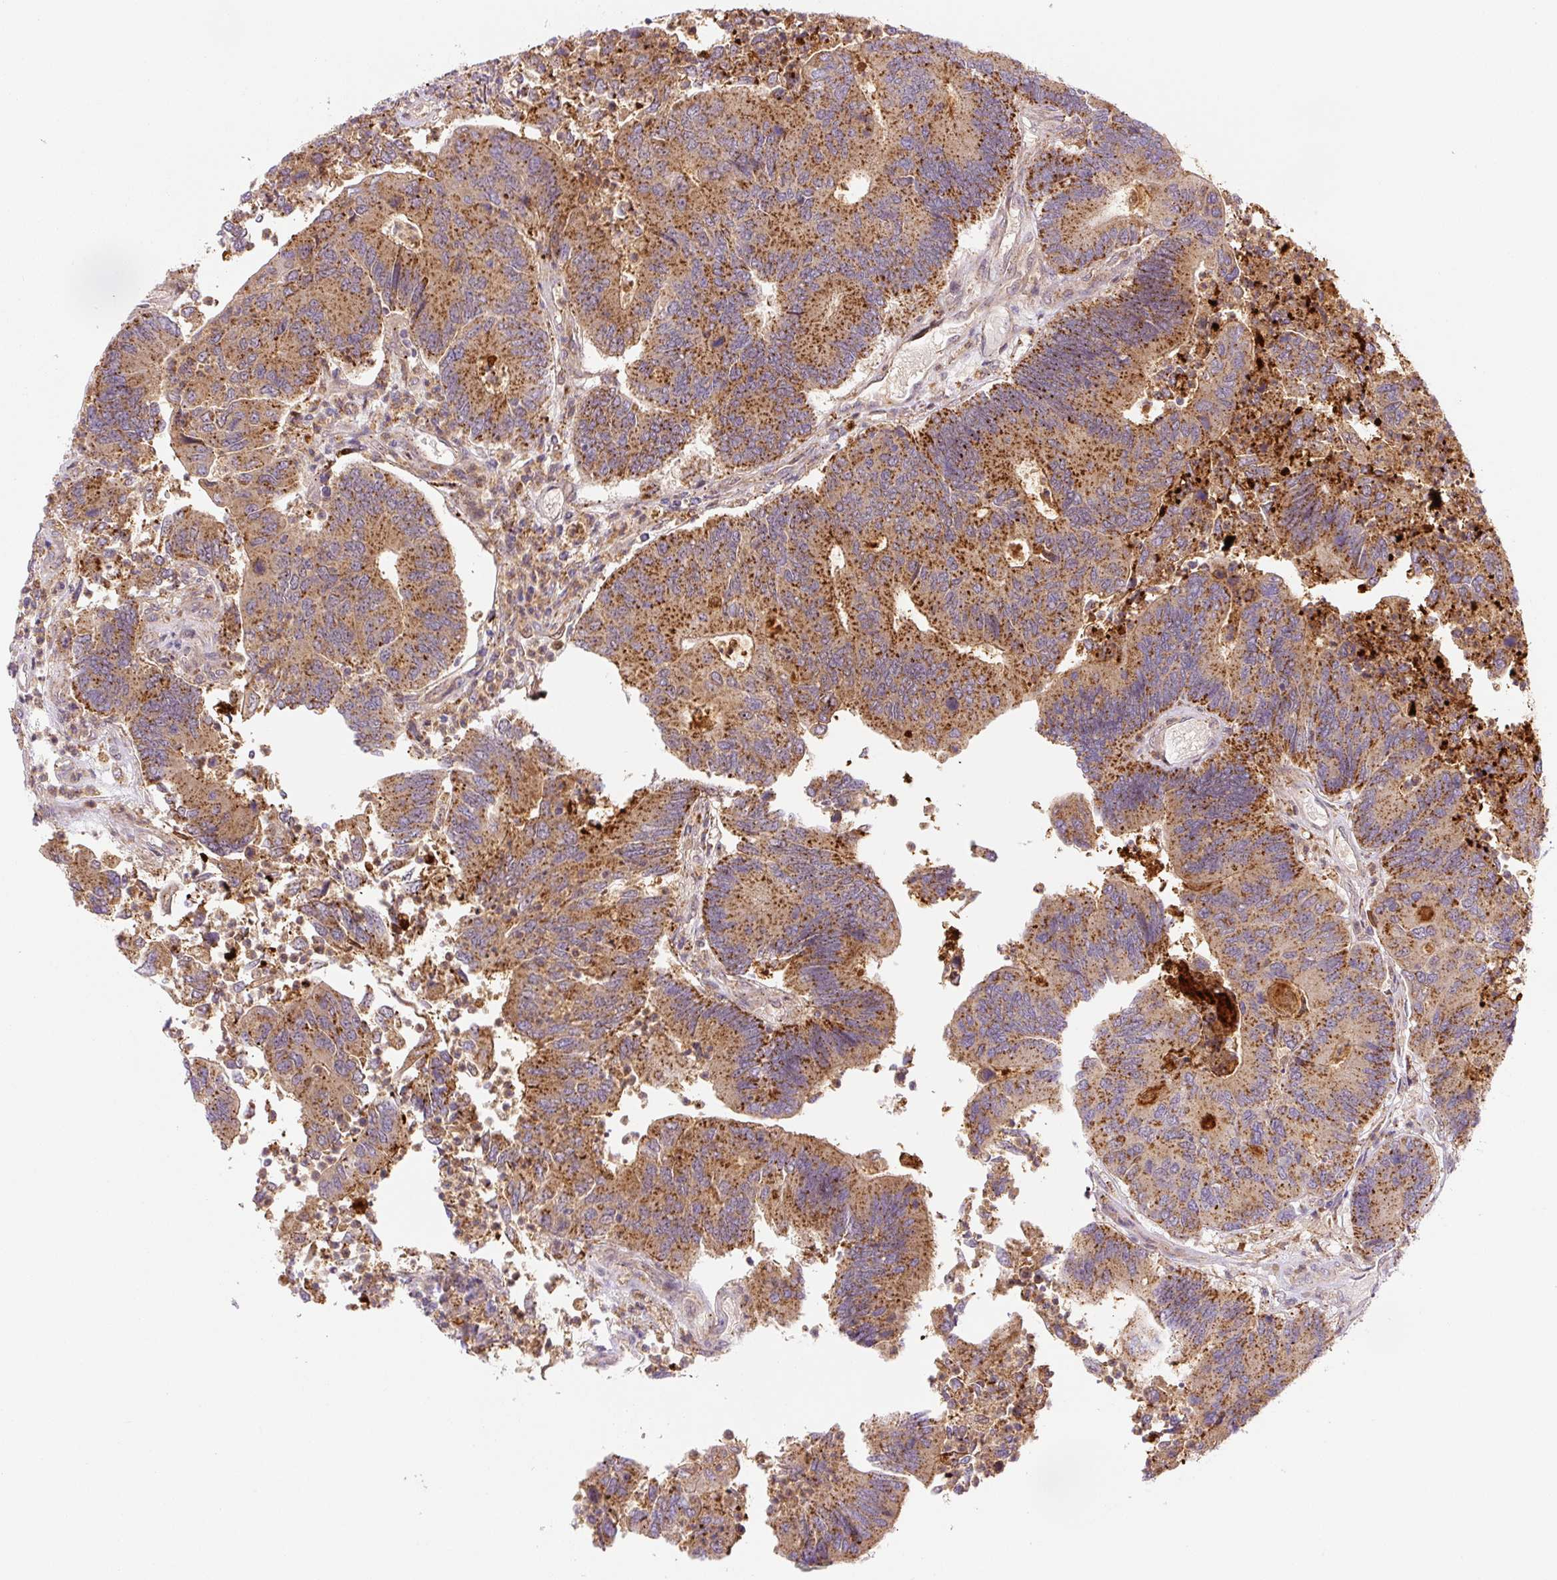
{"staining": {"intensity": "strong", "quantity": ">75%", "location": "cytoplasmic/membranous"}, "tissue": "colorectal cancer", "cell_type": "Tumor cells", "image_type": "cancer", "snomed": [{"axis": "morphology", "description": "Adenocarcinoma, NOS"}, {"axis": "topography", "description": "Colon"}], "caption": "Protein staining of adenocarcinoma (colorectal) tissue shows strong cytoplasmic/membranous expression in about >75% of tumor cells.", "gene": "ZSWIM7", "patient": {"sex": "female", "age": 67}}